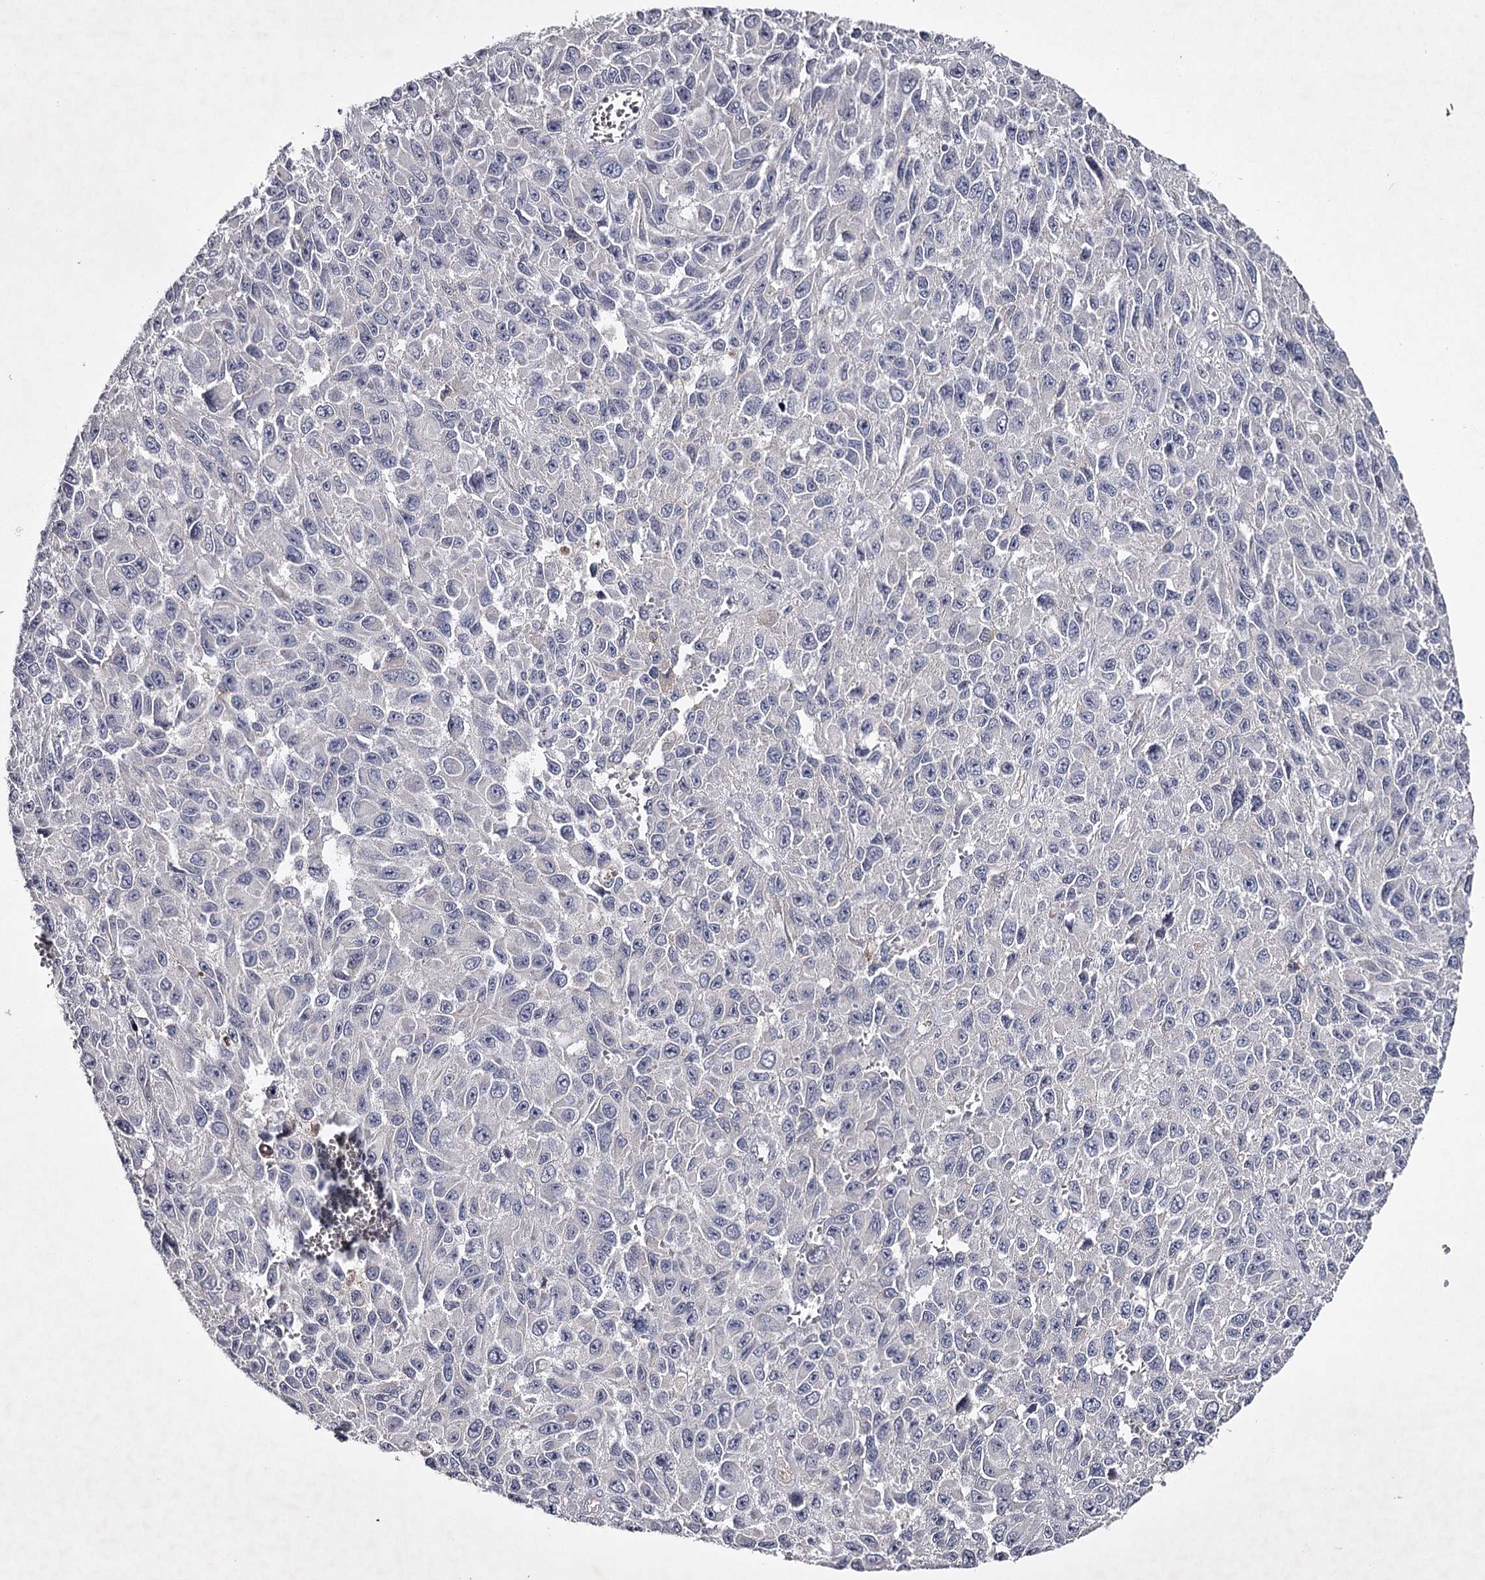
{"staining": {"intensity": "negative", "quantity": "none", "location": "none"}, "tissue": "melanoma", "cell_type": "Tumor cells", "image_type": "cancer", "snomed": [{"axis": "morphology", "description": "Normal tissue, NOS"}, {"axis": "morphology", "description": "Malignant melanoma, NOS"}, {"axis": "topography", "description": "Skin"}], "caption": "This micrograph is of malignant melanoma stained with IHC to label a protein in brown with the nuclei are counter-stained blue. There is no expression in tumor cells.", "gene": "FDXACB1", "patient": {"sex": "female", "age": 96}}